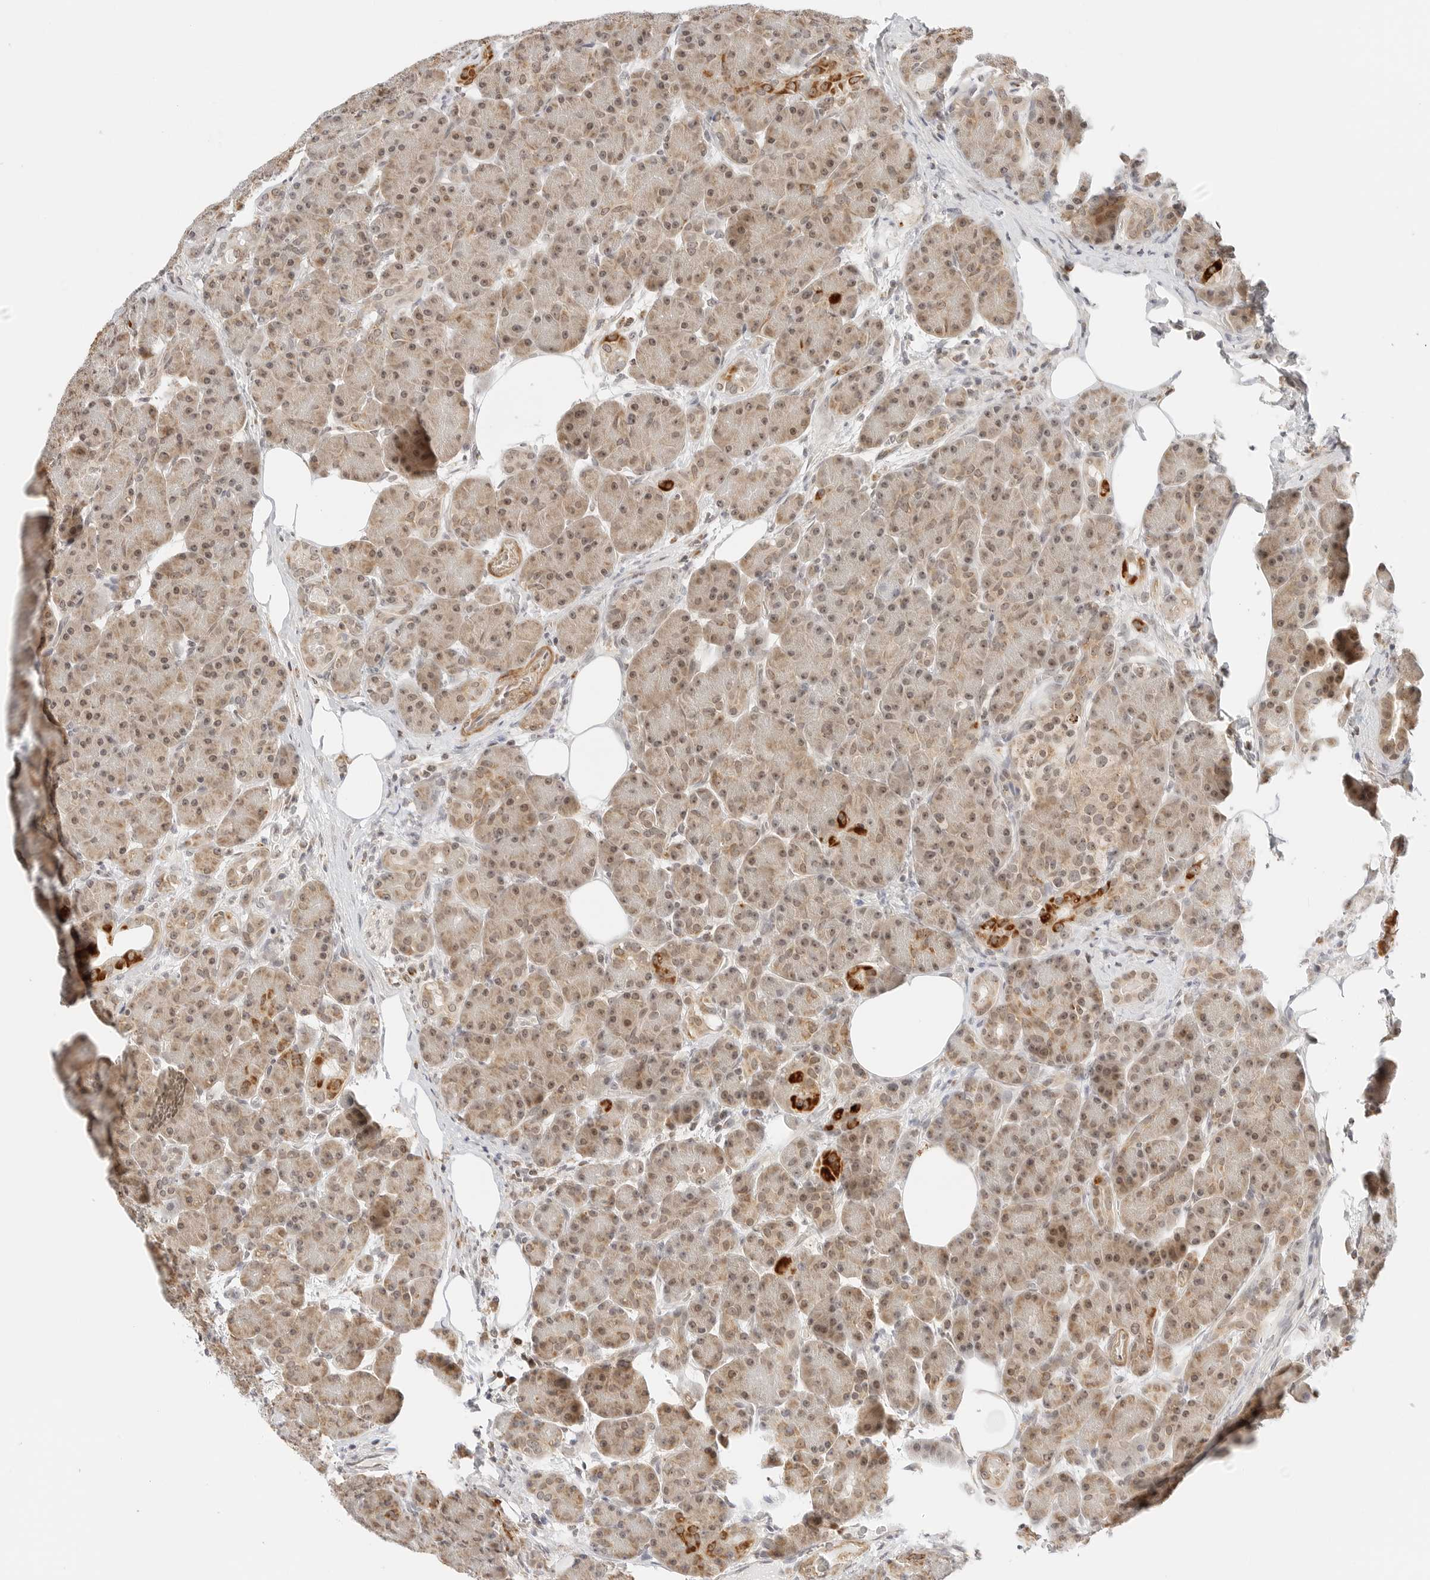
{"staining": {"intensity": "moderate", "quantity": ">75%", "location": "cytoplasmic/membranous,nuclear"}, "tissue": "pancreas", "cell_type": "Exocrine glandular cells", "image_type": "normal", "snomed": [{"axis": "morphology", "description": "Normal tissue, NOS"}, {"axis": "topography", "description": "Pancreas"}], "caption": "Unremarkable pancreas was stained to show a protein in brown. There is medium levels of moderate cytoplasmic/membranous,nuclear staining in approximately >75% of exocrine glandular cells.", "gene": "GORAB", "patient": {"sex": "male", "age": 63}}